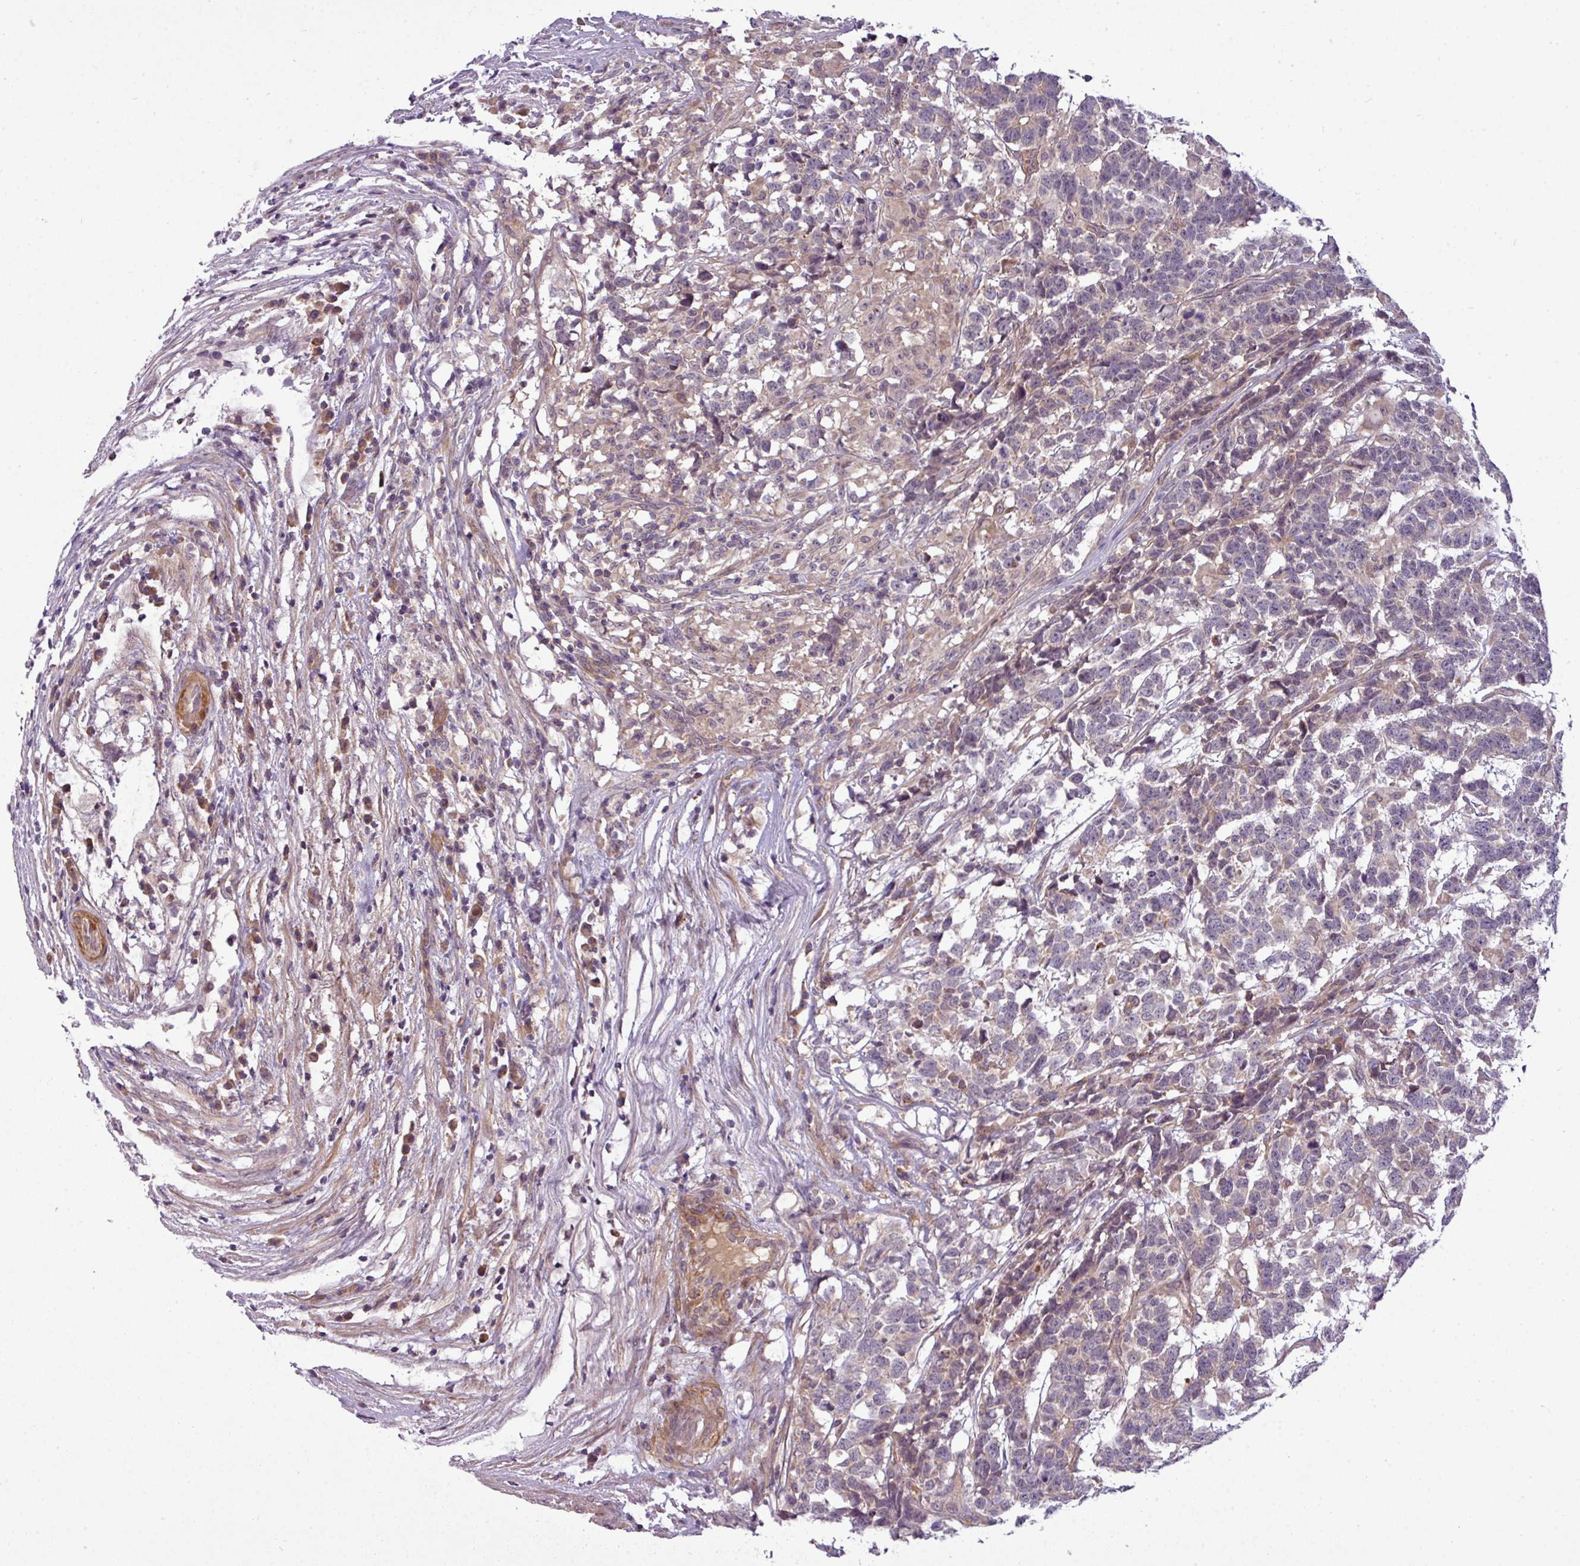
{"staining": {"intensity": "weak", "quantity": "<25%", "location": "cytoplasmic/membranous"}, "tissue": "testis cancer", "cell_type": "Tumor cells", "image_type": "cancer", "snomed": [{"axis": "morphology", "description": "Carcinoma, Embryonal, NOS"}, {"axis": "topography", "description": "Testis"}], "caption": "A high-resolution histopathology image shows immunohistochemistry staining of embryonal carcinoma (testis), which shows no significant staining in tumor cells.", "gene": "ZNF35", "patient": {"sex": "male", "age": 26}}